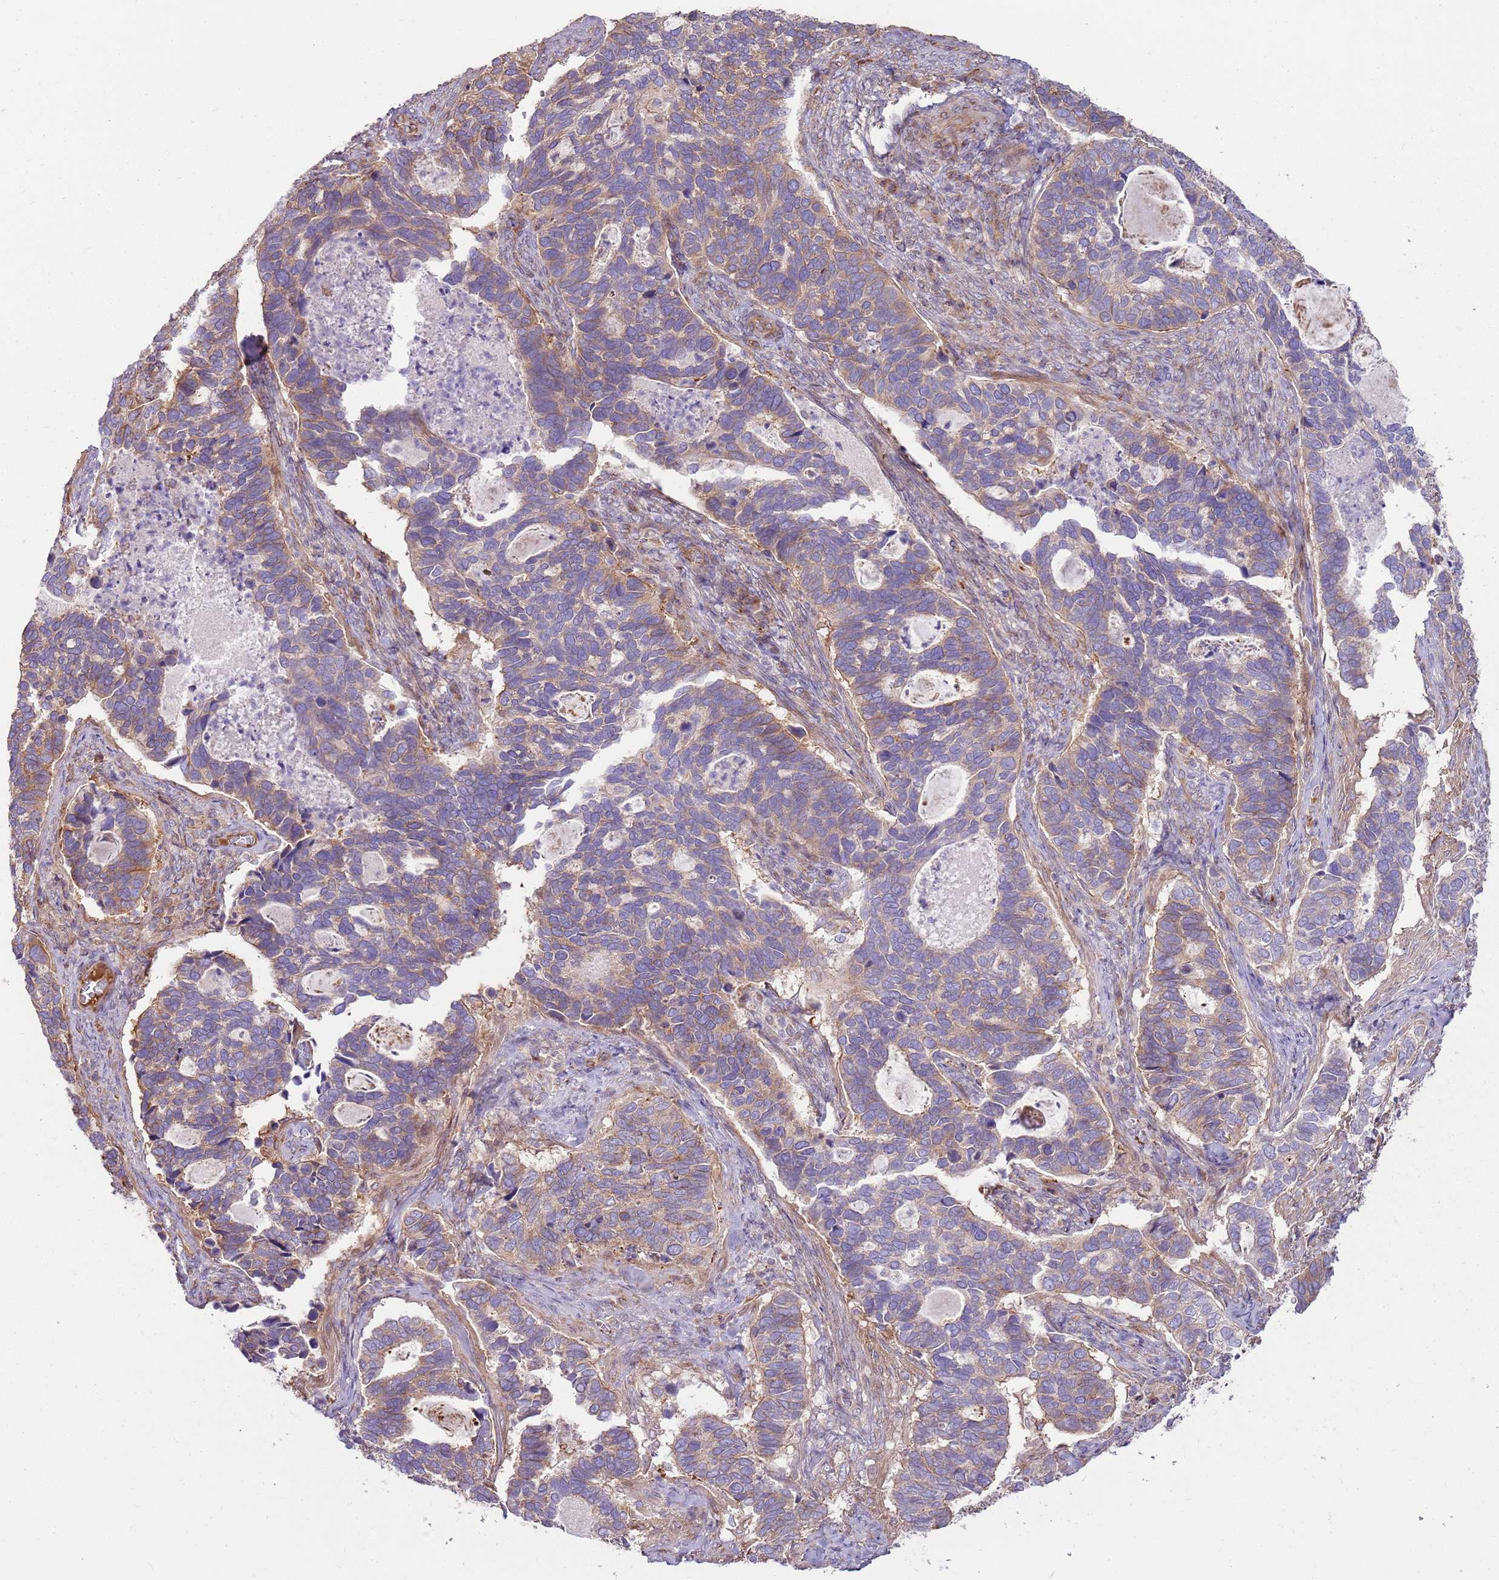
{"staining": {"intensity": "weak", "quantity": "25%-75%", "location": "cytoplasmic/membranous"}, "tissue": "cervical cancer", "cell_type": "Tumor cells", "image_type": "cancer", "snomed": [{"axis": "morphology", "description": "Squamous cell carcinoma, NOS"}, {"axis": "topography", "description": "Cervix"}], "caption": "Cervical squamous cell carcinoma tissue exhibits weak cytoplasmic/membranous positivity in approximately 25%-75% of tumor cells The protein of interest is stained brown, and the nuclei are stained in blue (DAB IHC with brightfield microscopy, high magnification).", "gene": "EMC1", "patient": {"sex": "female", "age": 38}}